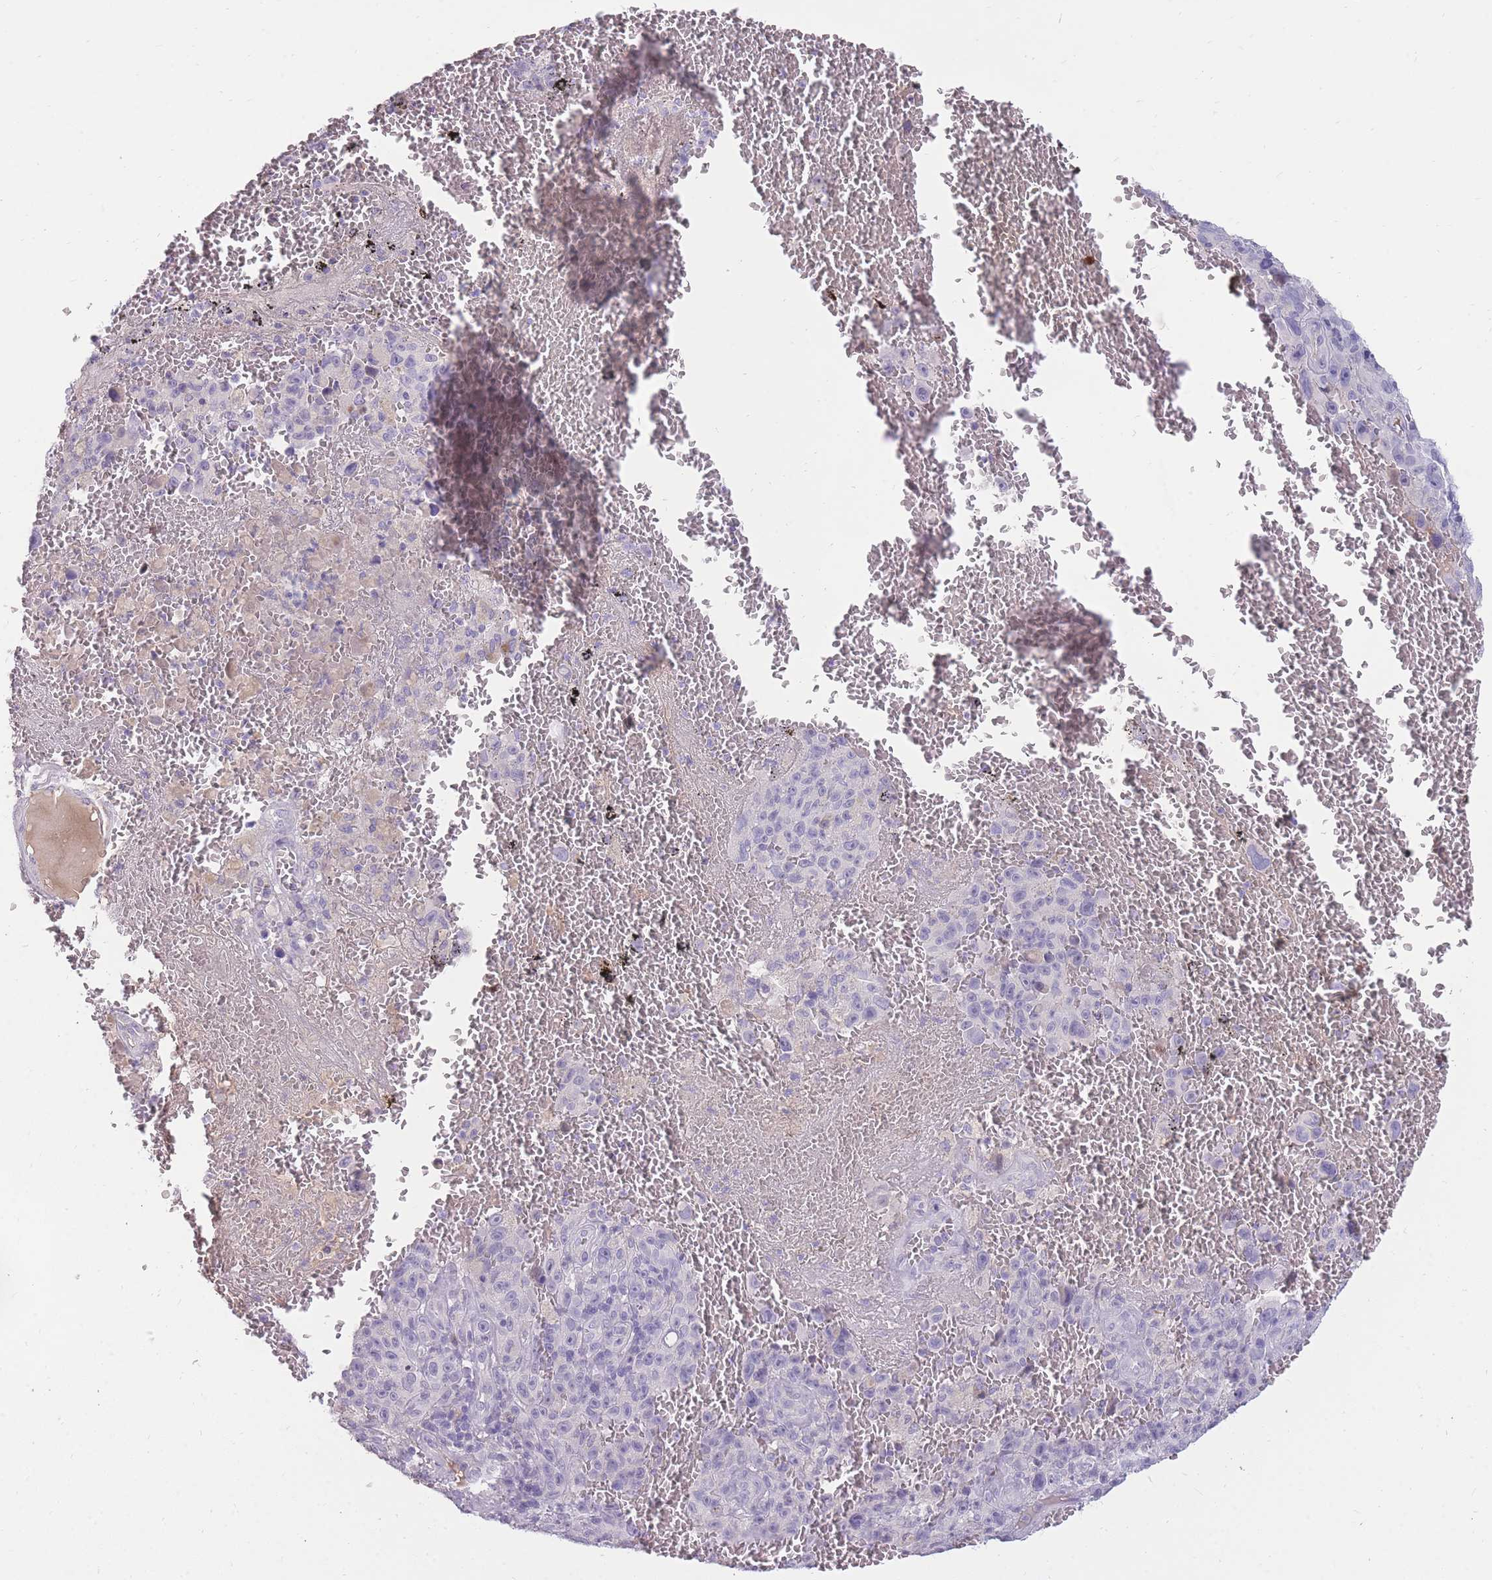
{"staining": {"intensity": "negative", "quantity": "none", "location": "none"}, "tissue": "melanoma", "cell_type": "Tumor cells", "image_type": "cancer", "snomed": [{"axis": "morphology", "description": "Malignant melanoma, NOS"}, {"axis": "topography", "description": "Skin"}], "caption": "Tumor cells are negative for protein expression in human malignant melanoma.", "gene": "TPSD1", "patient": {"sex": "female", "age": 82}}